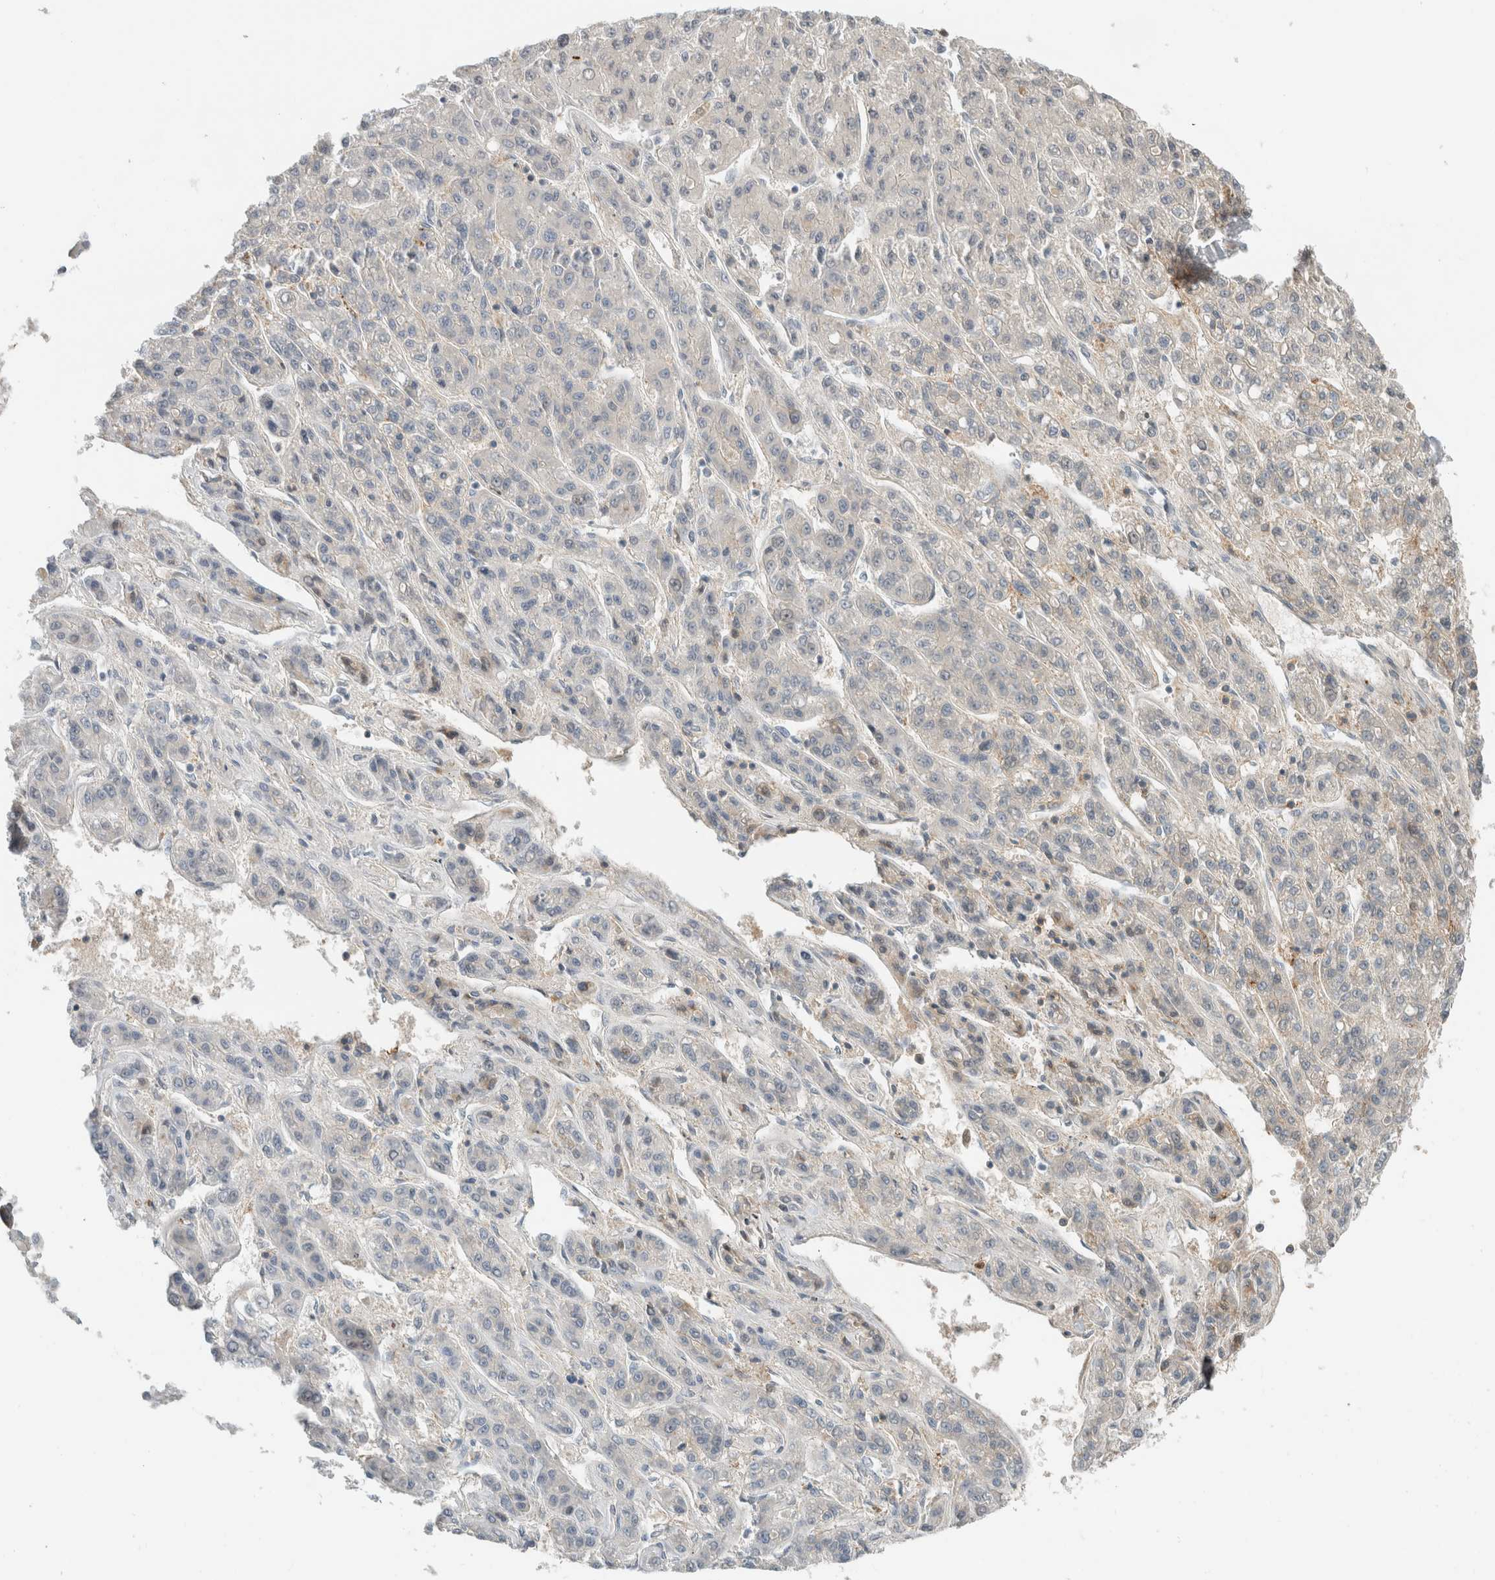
{"staining": {"intensity": "negative", "quantity": "none", "location": "none"}, "tissue": "liver cancer", "cell_type": "Tumor cells", "image_type": "cancer", "snomed": [{"axis": "morphology", "description": "Carcinoma, Hepatocellular, NOS"}, {"axis": "topography", "description": "Liver"}], "caption": "Immunohistochemical staining of liver hepatocellular carcinoma displays no significant staining in tumor cells.", "gene": "ERCC6L2", "patient": {"sex": "male", "age": 70}}